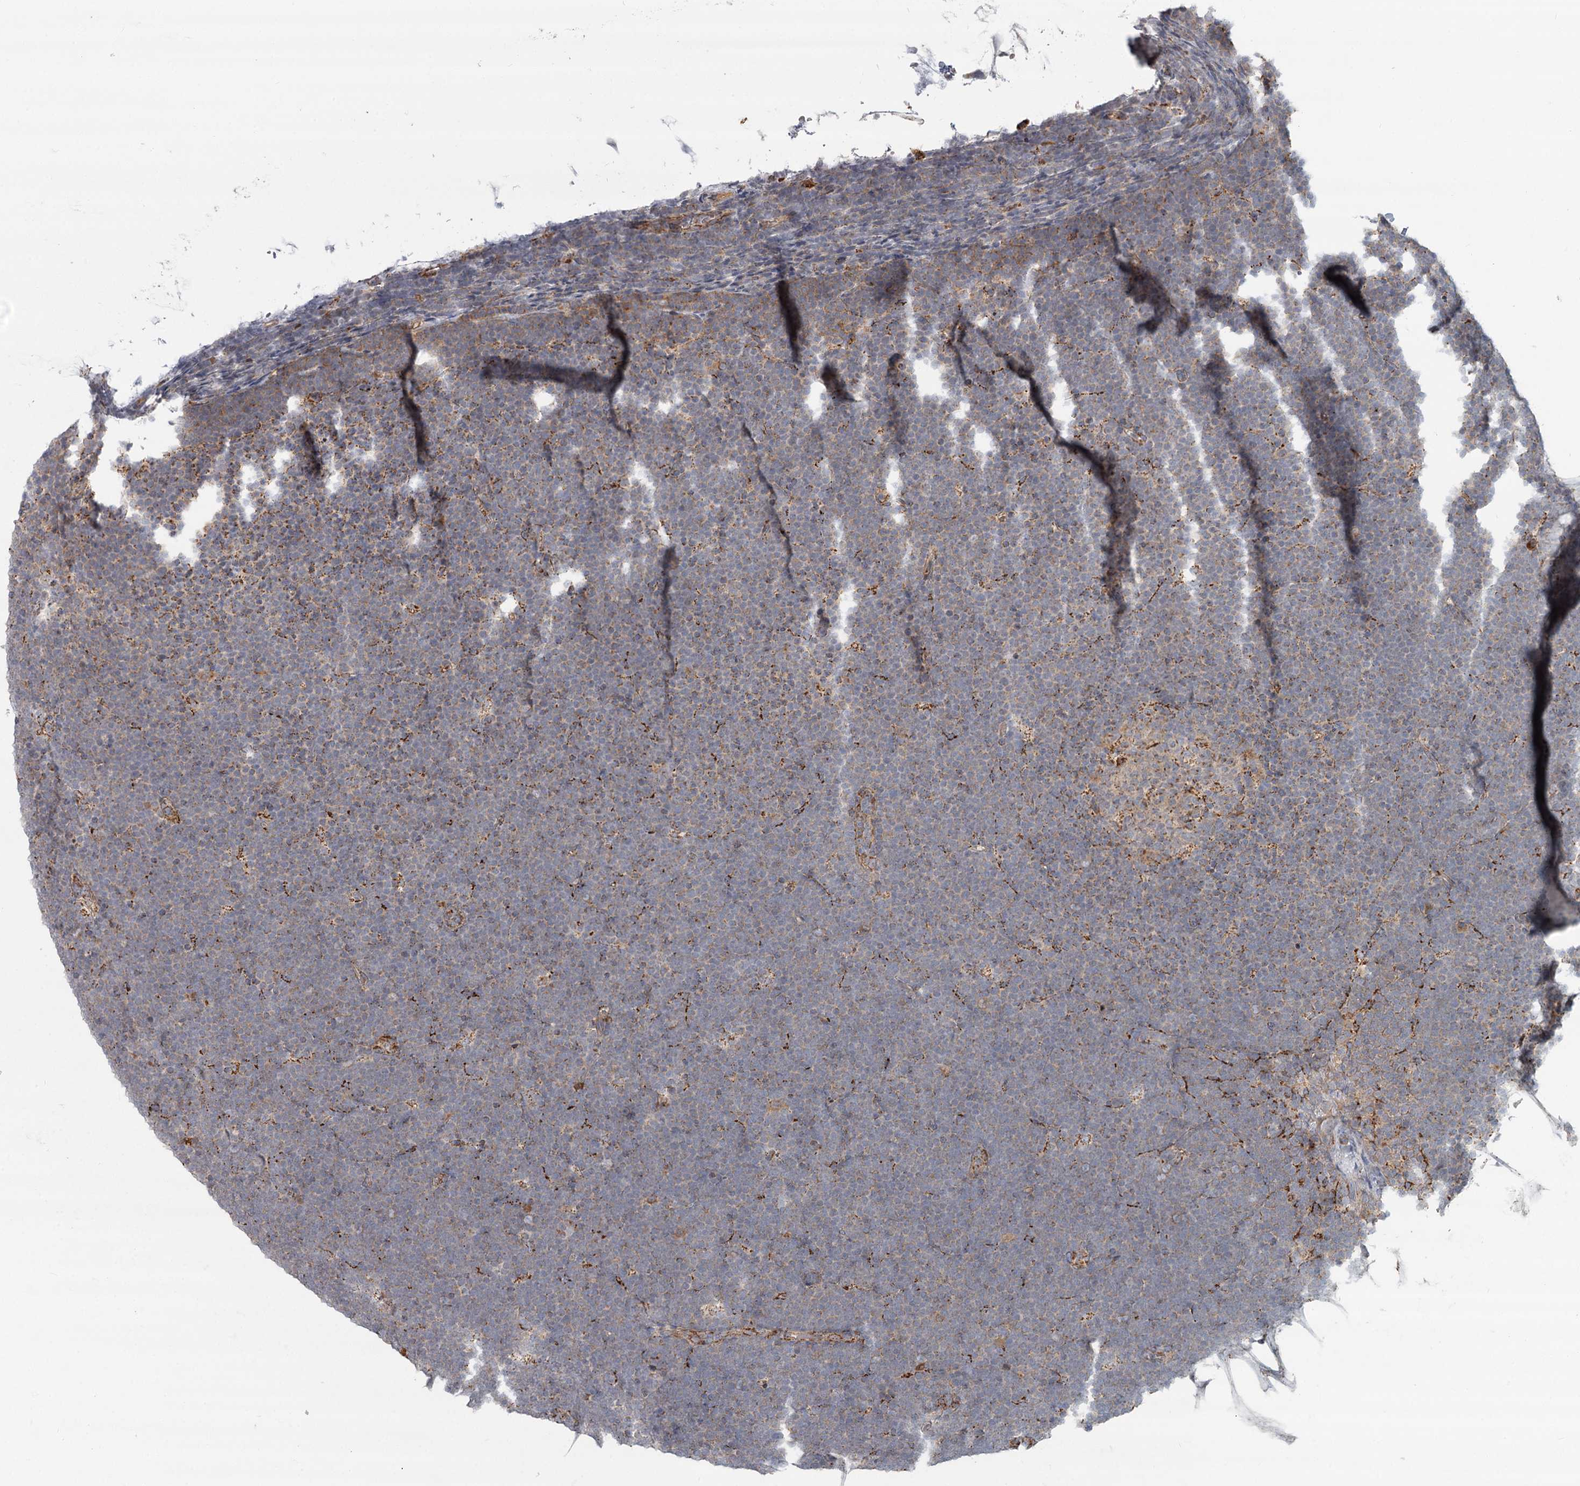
{"staining": {"intensity": "weak", "quantity": "<25%", "location": "cytoplasmic/membranous"}, "tissue": "lymphoma", "cell_type": "Tumor cells", "image_type": "cancer", "snomed": [{"axis": "morphology", "description": "Malignant lymphoma, non-Hodgkin's type, High grade"}, {"axis": "topography", "description": "Lymph node"}], "caption": "DAB (3,3'-diaminobenzidine) immunohistochemical staining of lymphoma reveals no significant expression in tumor cells.", "gene": "CDC123", "patient": {"sex": "male", "age": 13}}